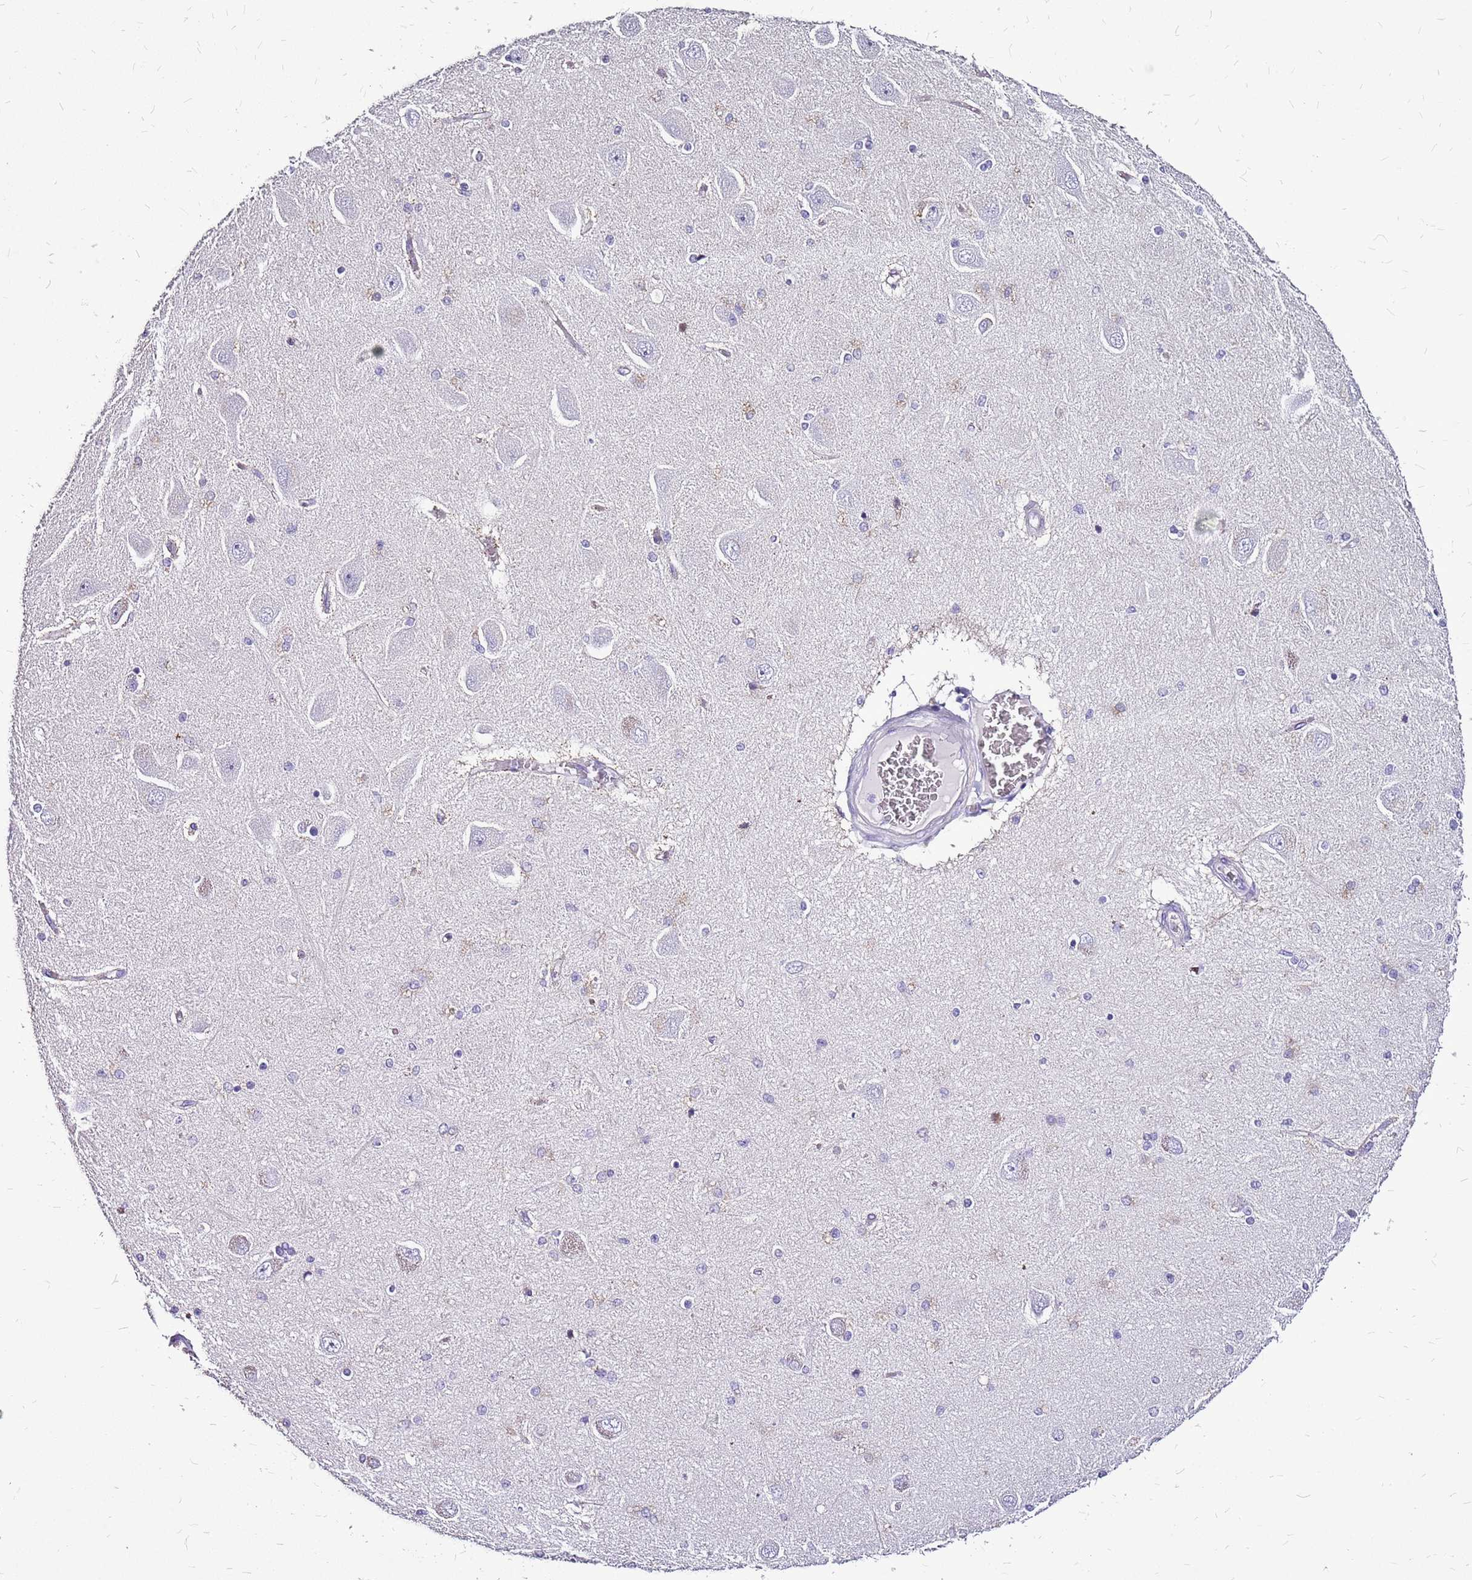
{"staining": {"intensity": "negative", "quantity": "none", "location": "none"}, "tissue": "hippocampus", "cell_type": "Glial cells", "image_type": "normal", "snomed": [{"axis": "morphology", "description": "Normal tissue, NOS"}, {"axis": "topography", "description": "Hippocampus"}], "caption": "Protein analysis of normal hippocampus displays no significant staining in glial cells. (DAB (3,3'-diaminobenzidine) immunohistochemistry with hematoxylin counter stain).", "gene": "ACSS3", "patient": {"sex": "female", "age": 54}}